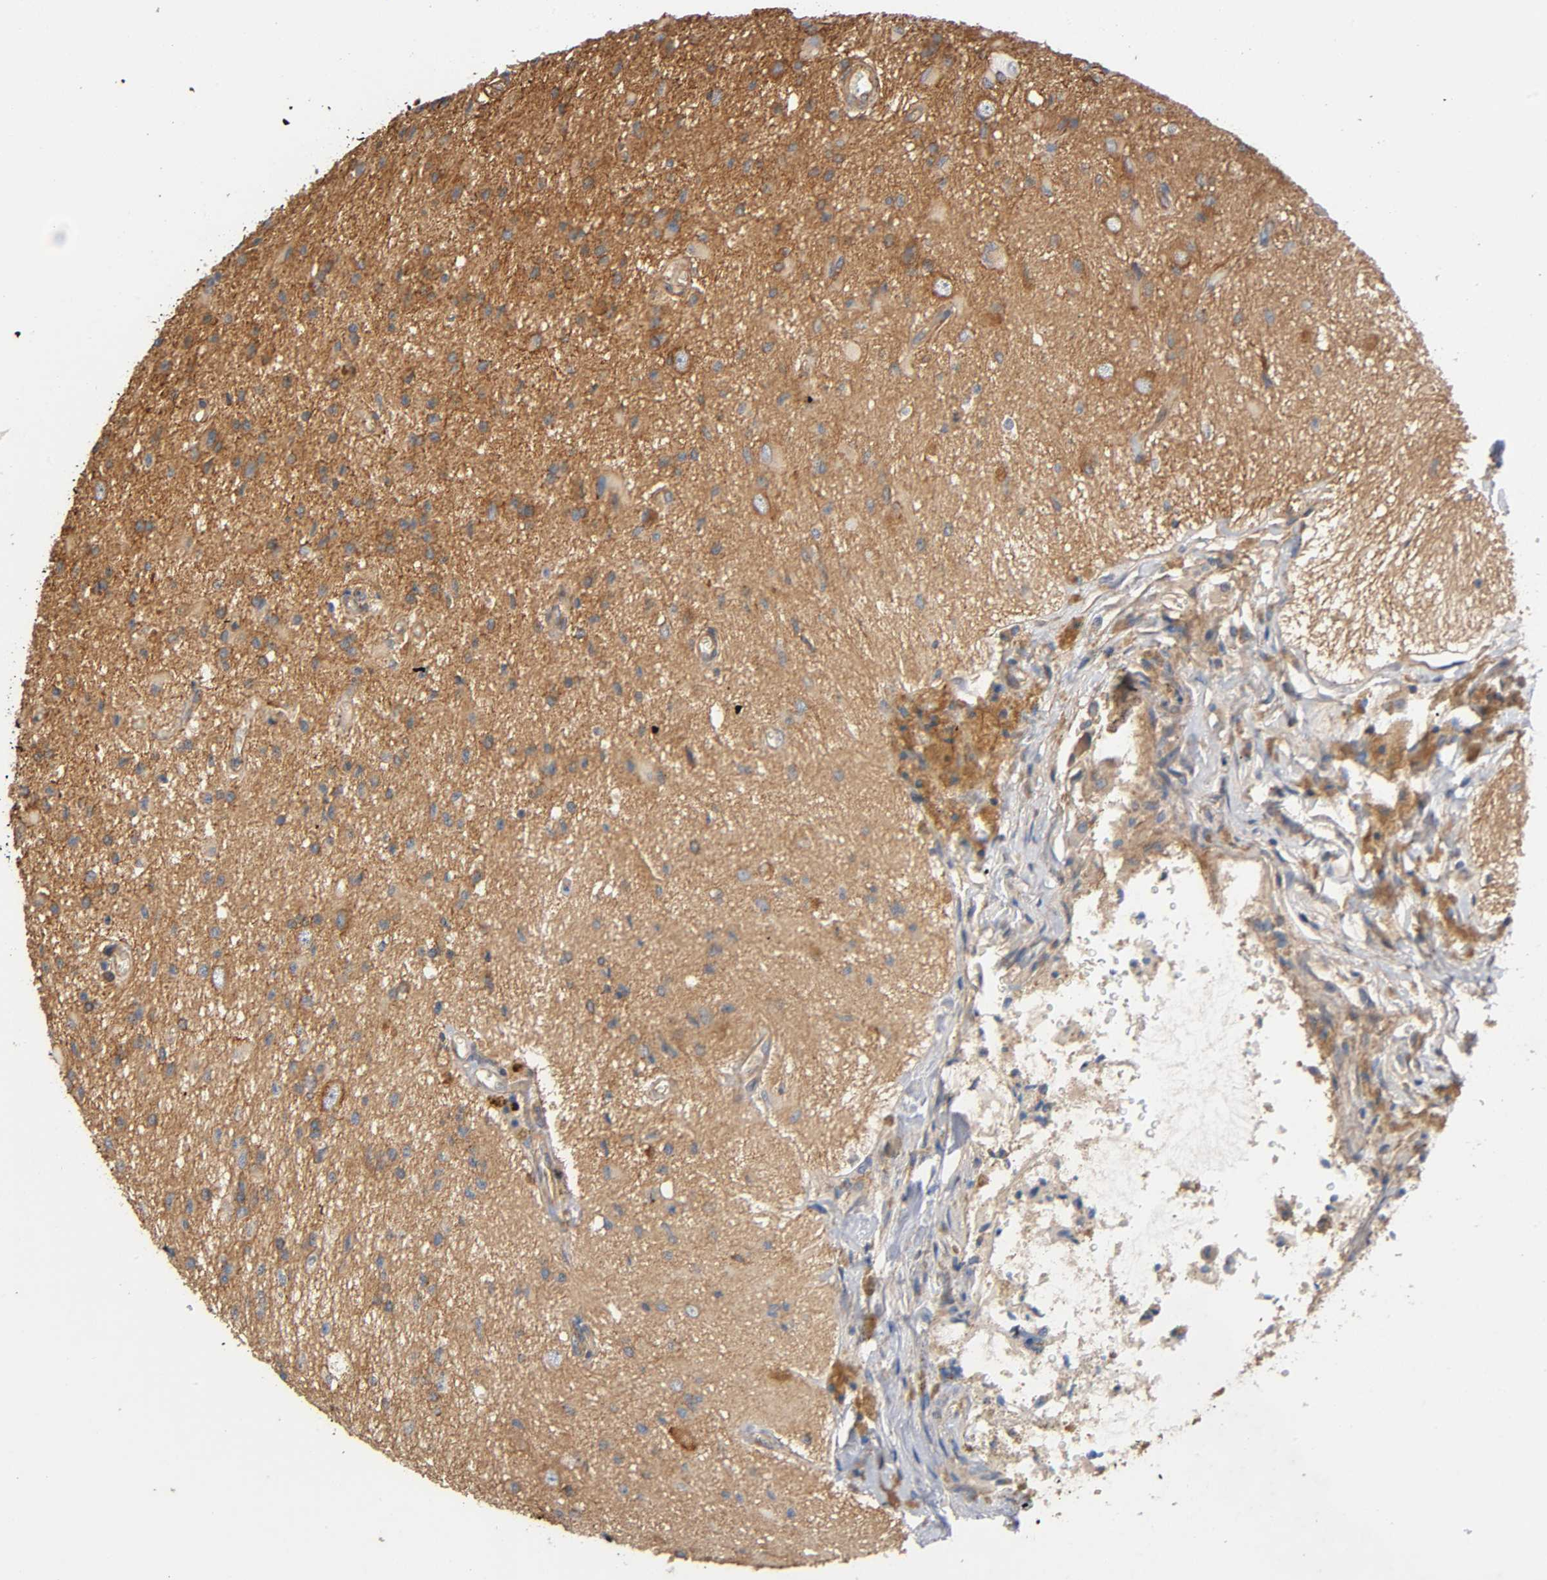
{"staining": {"intensity": "moderate", "quantity": "<25%", "location": "cytoplasmic/membranous"}, "tissue": "glioma", "cell_type": "Tumor cells", "image_type": "cancer", "snomed": [{"axis": "morphology", "description": "Glioma, malignant, High grade"}, {"axis": "topography", "description": "Brain"}], "caption": "Protein analysis of malignant glioma (high-grade) tissue displays moderate cytoplasmic/membranous staining in approximately <25% of tumor cells. The protein of interest is stained brown, and the nuclei are stained in blue (DAB (3,3'-diaminobenzidine) IHC with brightfield microscopy, high magnification).", "gene": "MARS1", "patient": {"sex": "male", "age": 47}}